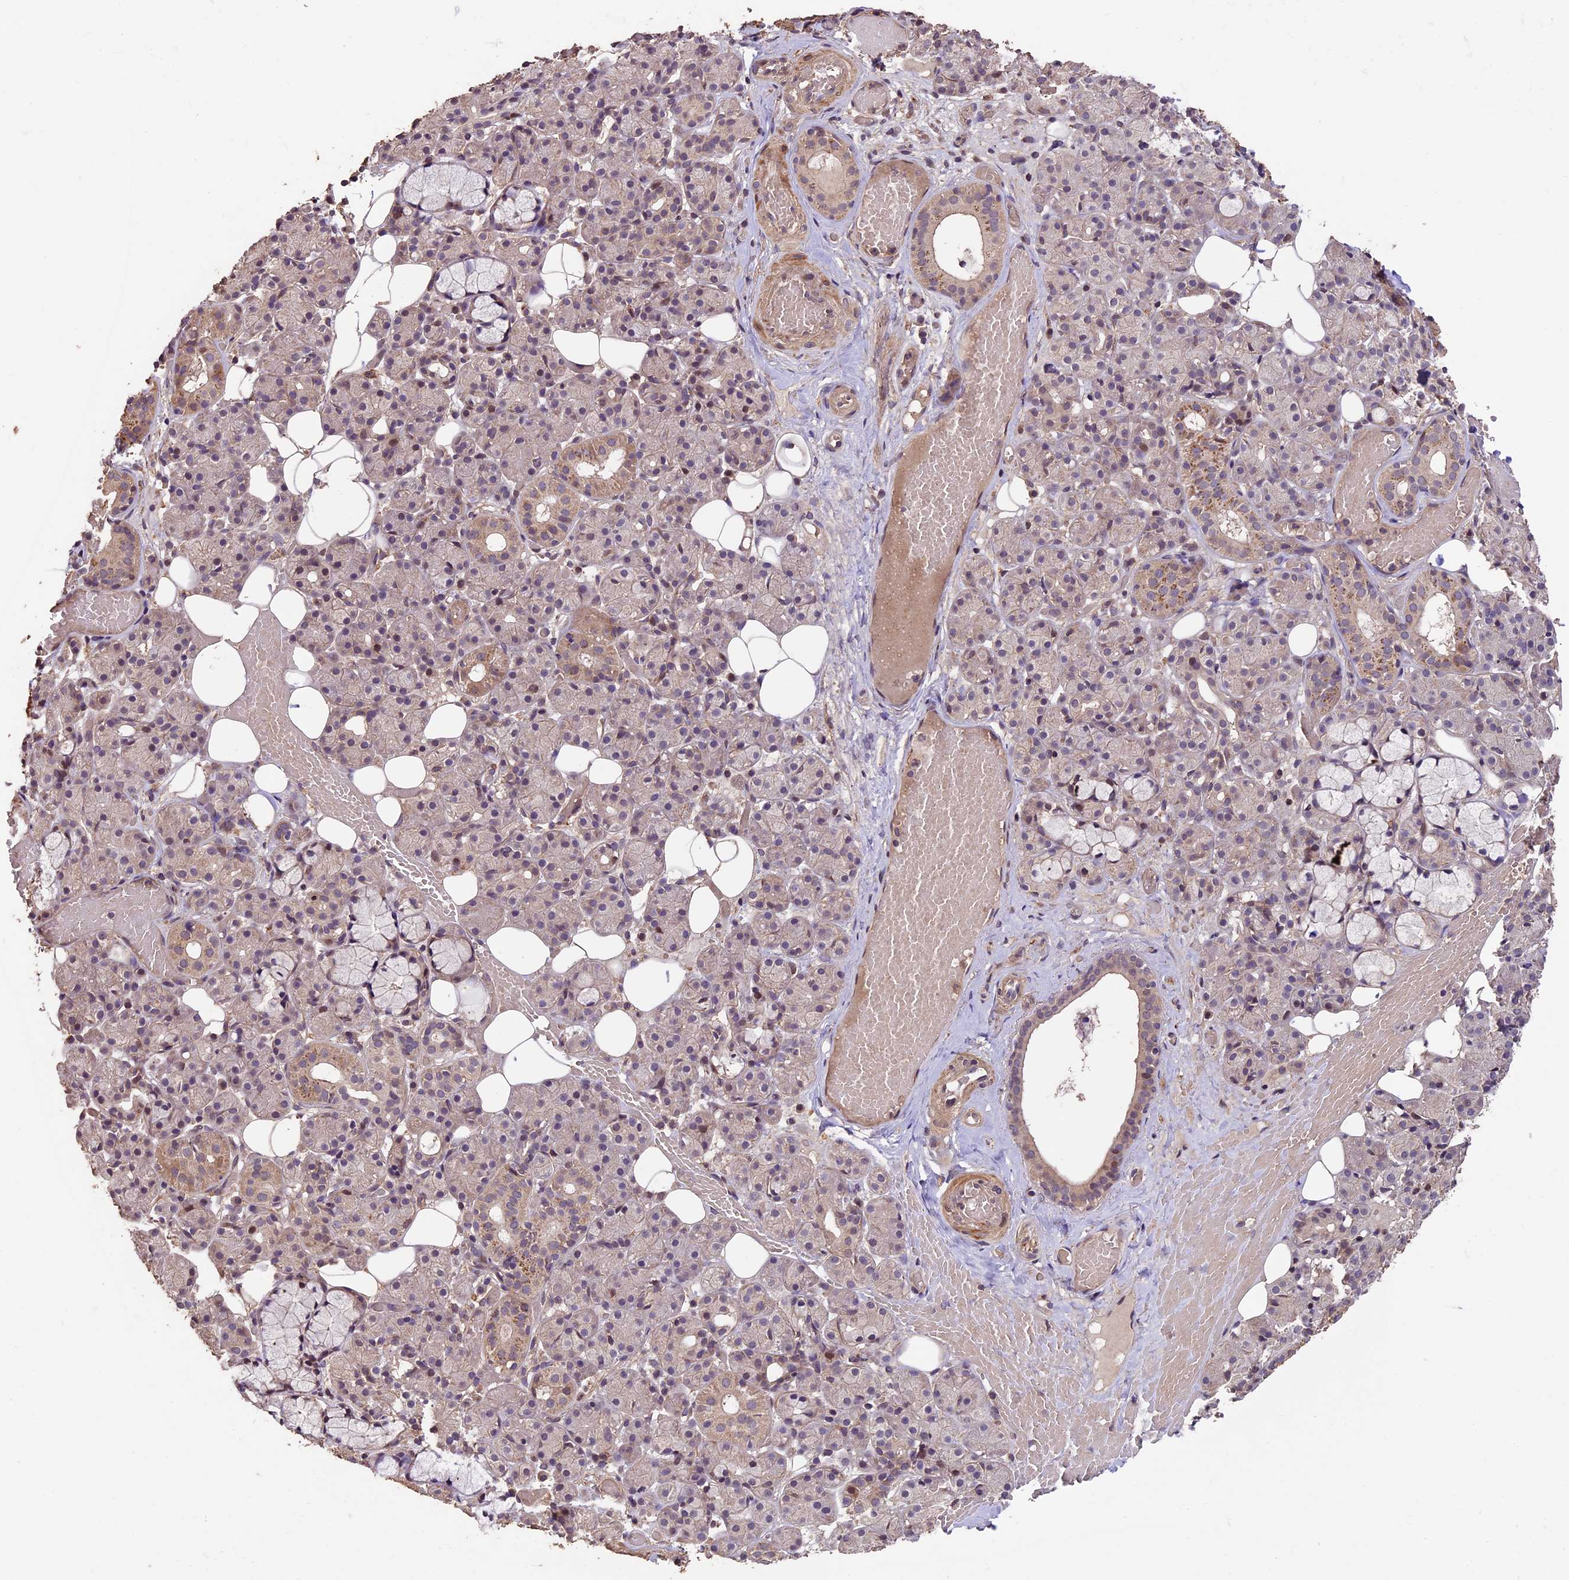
{"staining": {"intensity": "moderate", "quantity": "<25%", "location": "cytoplasmic/membranous"}, "tissue": "salivary gland", "cell_type": "Glandular cells", "image_type": "normal", "snomed": [{"axis": "morphology", "description": "Normal tissue, NOS"}, {"axis": "topography", "description": "Salivary gland"}], "caption": "About <25% of glandular cells in unremarkable salivary gland reveal moderate cytoplasmic/membranous protein positivity as visualized by brown immunohistochemical staining.", "gene": "GNB5", "patient": {"sex": "male", "age": 63}}